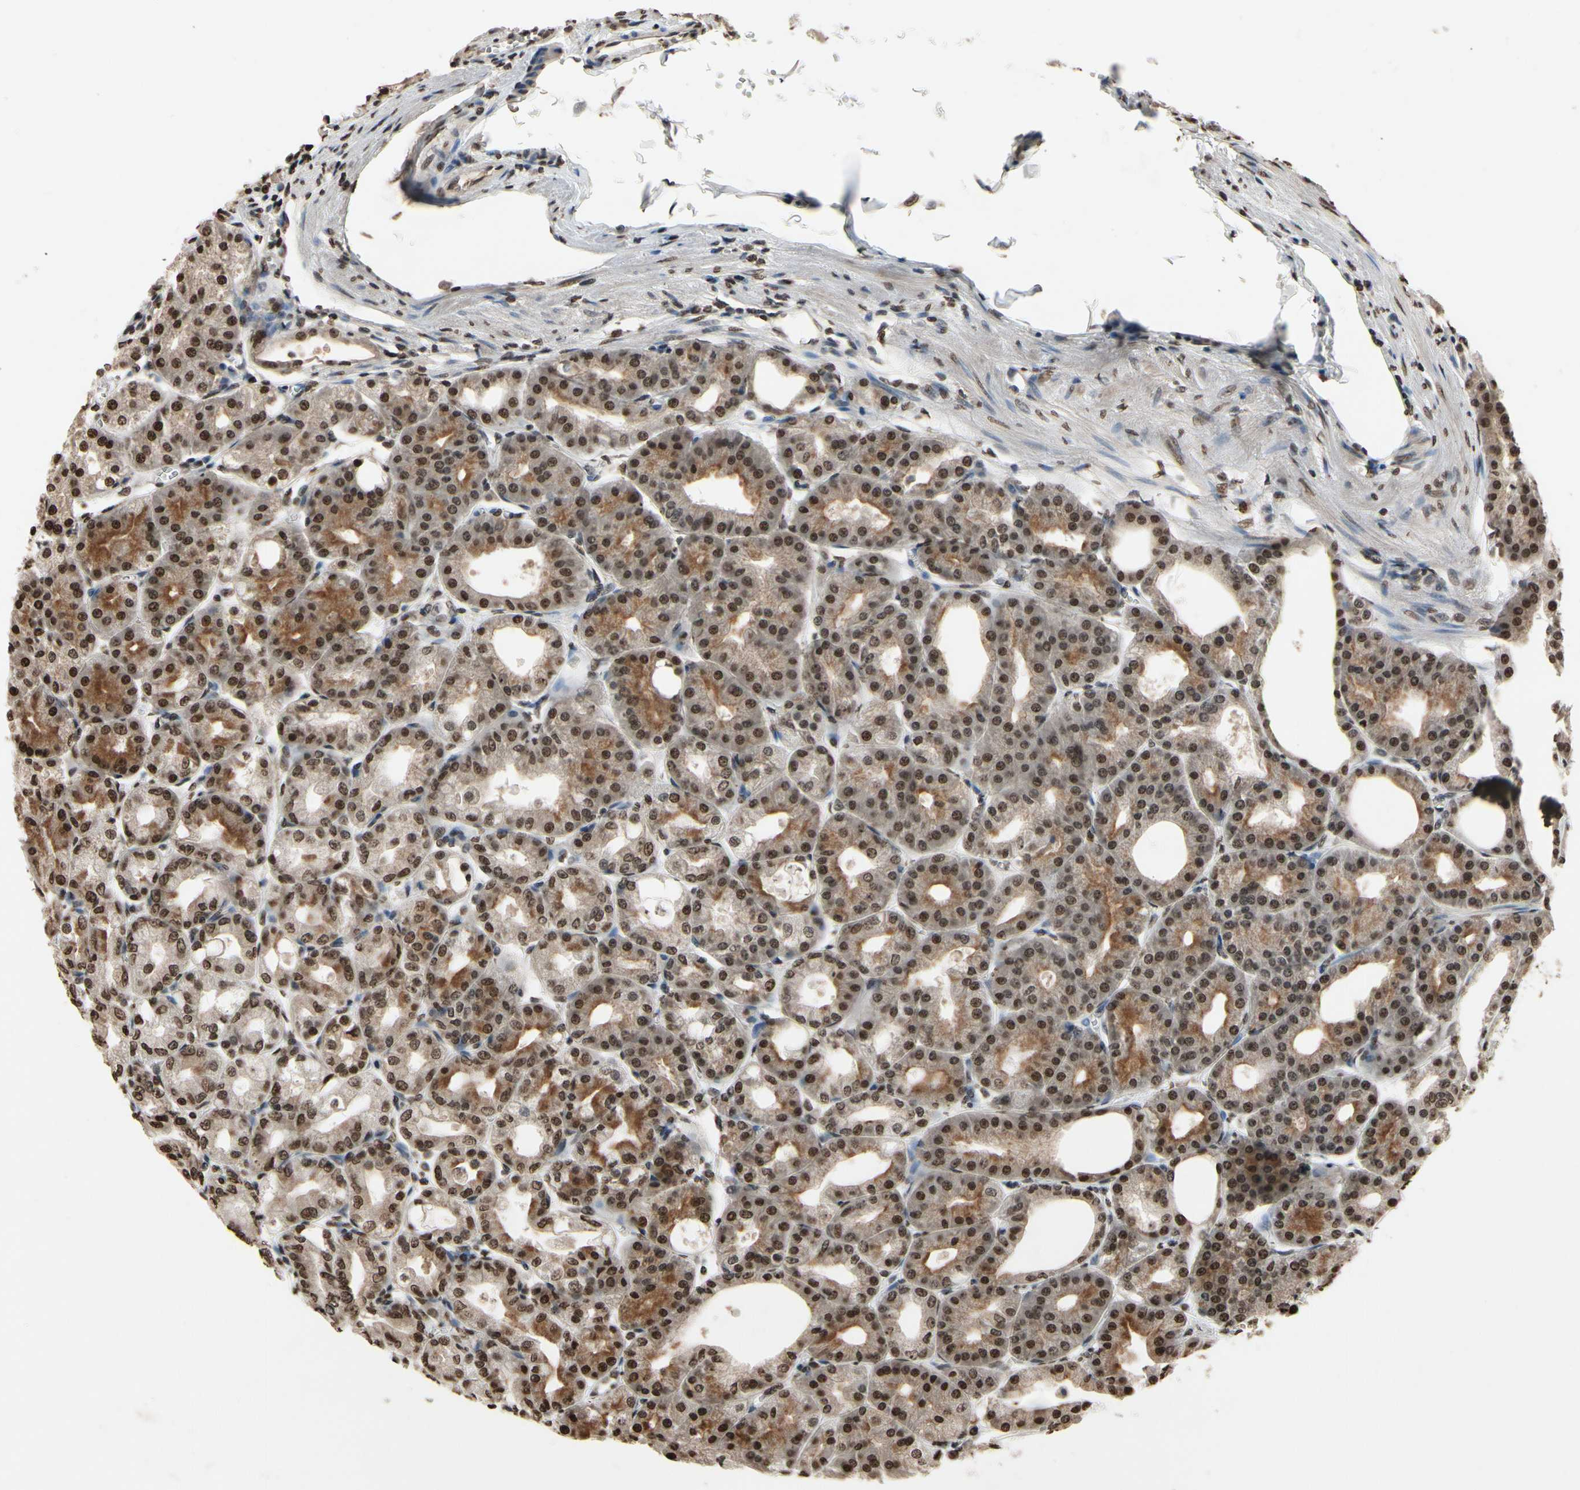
{"staining": {"intensity": "strong", "quantity": ">75%", "location": "cytoplasmic/membranous,nuclear"}, "tissue": "stomach", "cell_type": "Glandular cells", "image_type": "normal", "snomed": [{"axis": "morphology", "description": "Normal tissue, NOS"}, {"axis": "topography", "description": "Stomach, lower"}], "caption": "Brown immunohistochemical staining in unremarkable human stomach demonstrates strong cytoplasmic/membranous,nuclear staining in approximately >75% of glandular cells.", "gene": "HIPK2", "patient": {"sex": "male", "age": 71}}